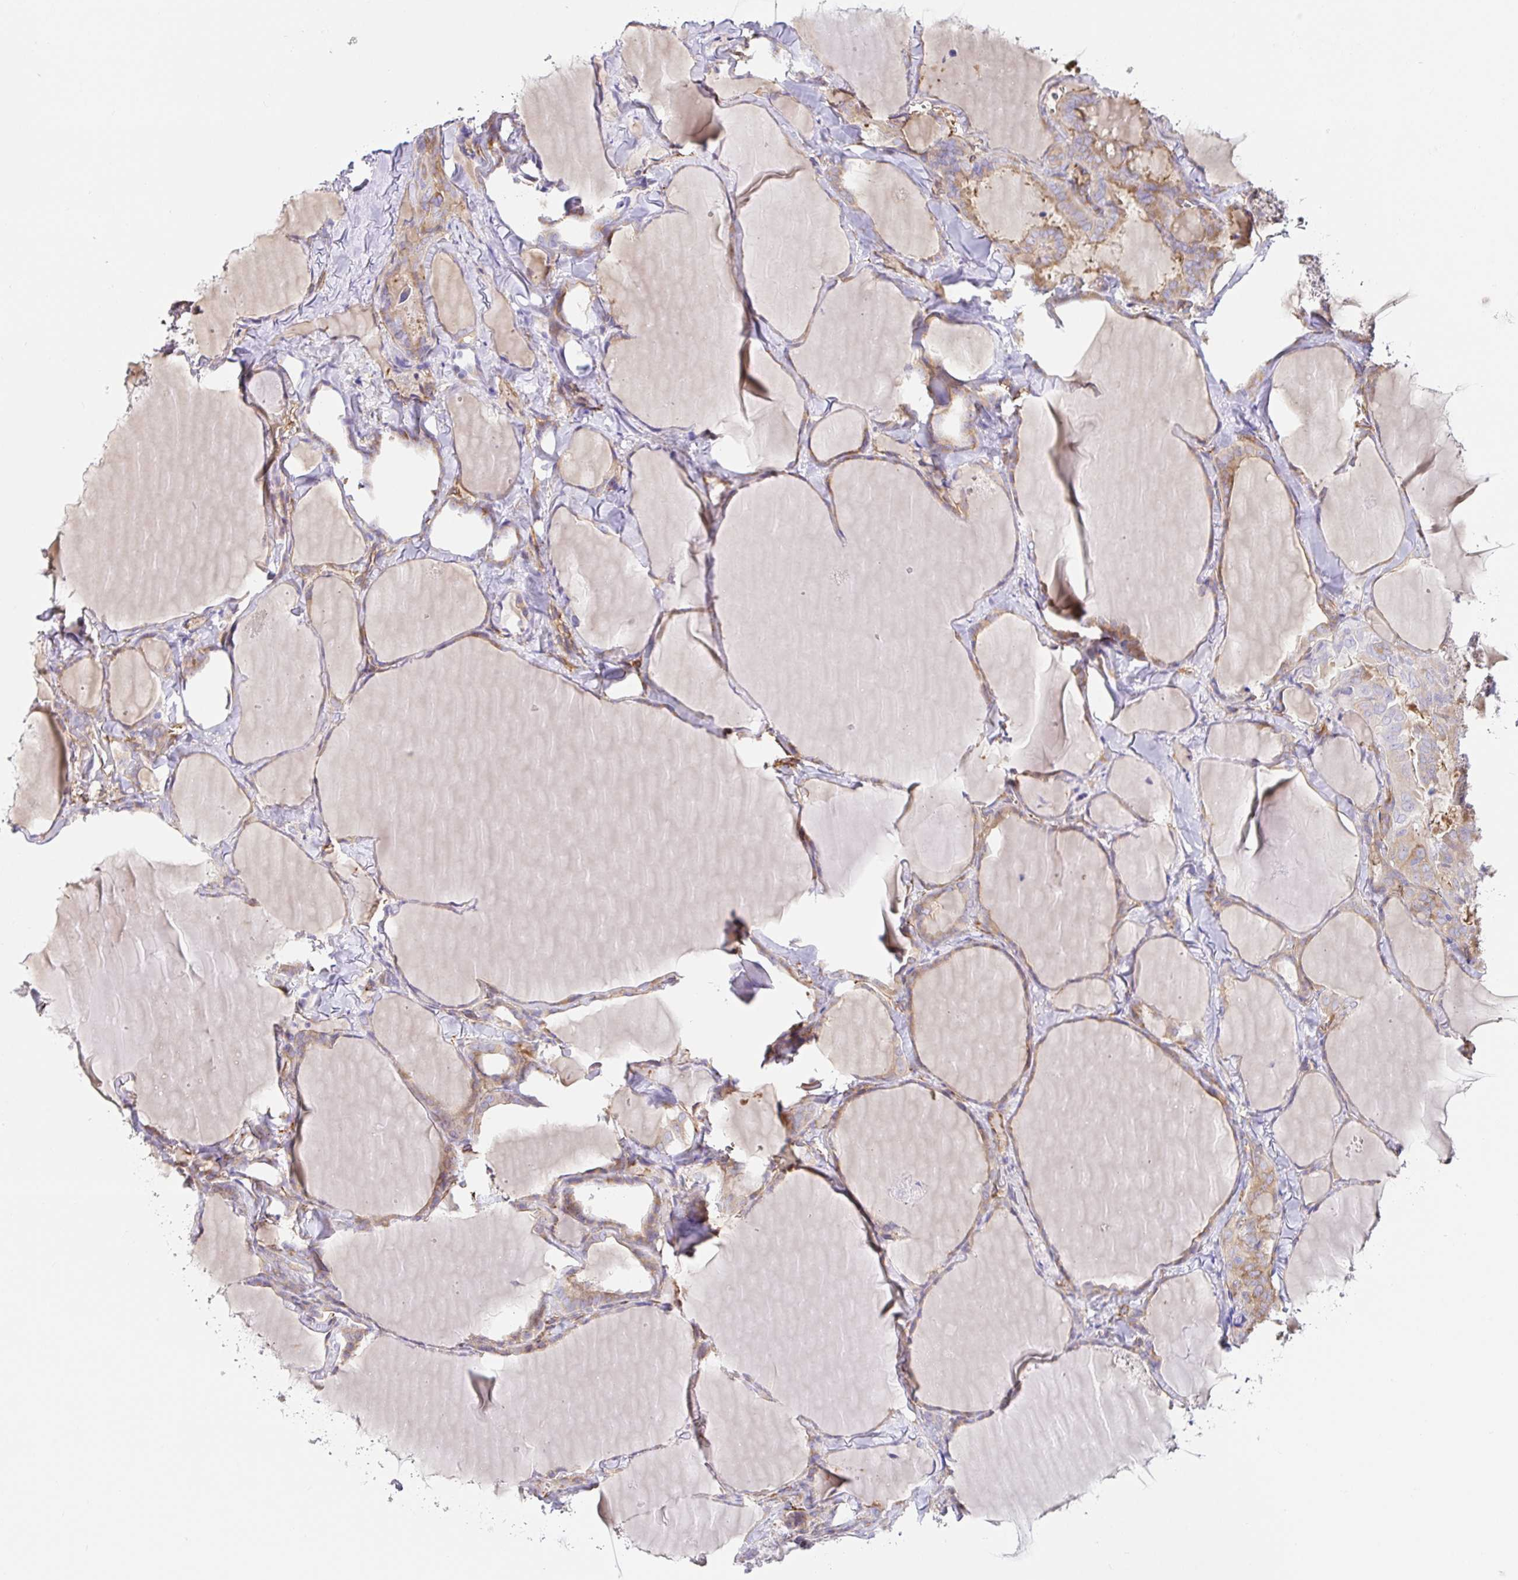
{"staining": {"intensity": "weak", "quantity": "25%-75%", "location": "cytoplasmic/membranous"}, "tissue": "thyroid cancer", "cell_type": "Tumor cells", "image_type": "cancer", "snomed": [{"axis": "morphology", "description": "Papillary adenocarcinoma, NOS"}, {"axis": "topography", "description": "Thyroid gland"}], "caption": "This micrograph reveals papillary adenocarcinoma (thyroid) stained with immunohistochemistry to label a protein in brown. The cytoplasmic/membranous of tumor cells show weak positivity for the protein. Nuclei are counter-stained blue.", "gene": "DOCK1", "patient": {"sex": "male", "age": 30}}